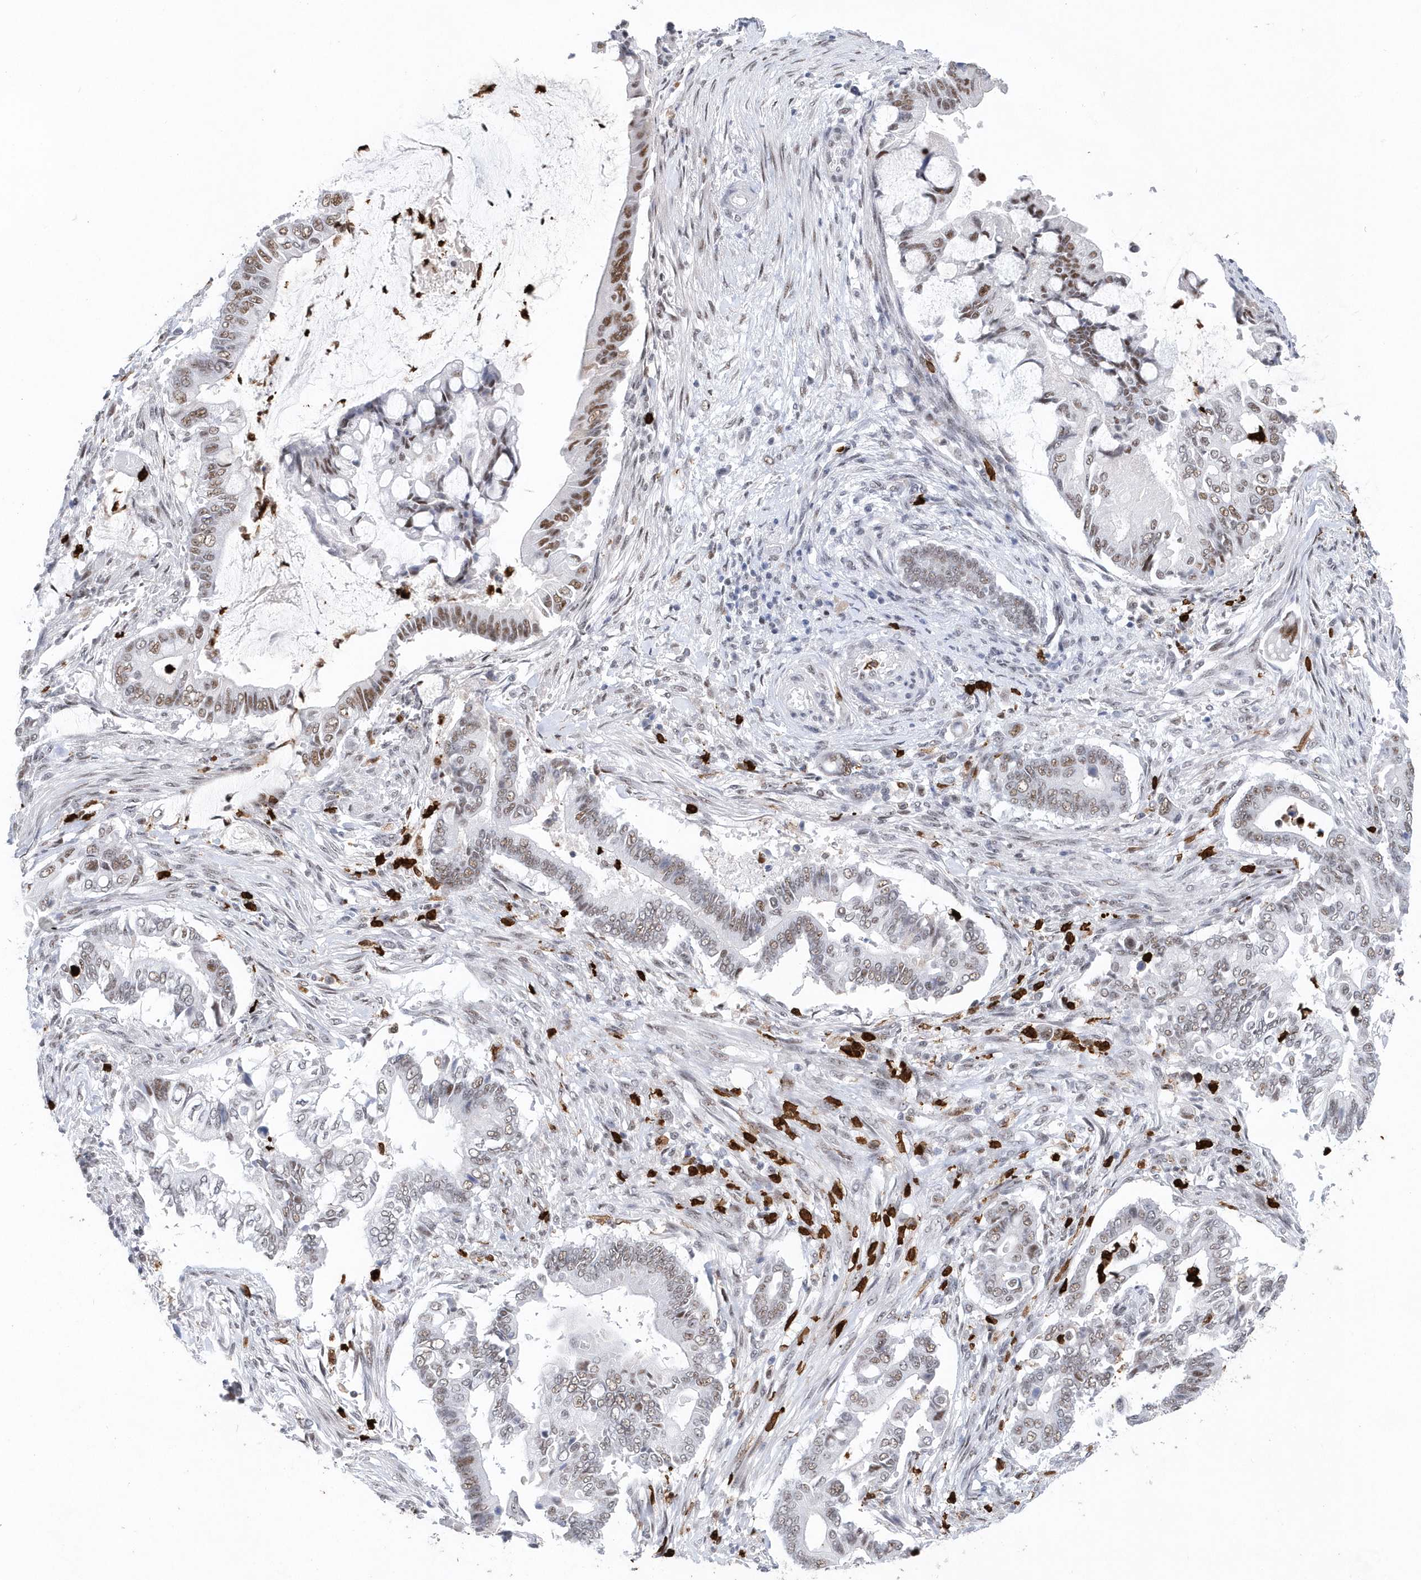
{"staining": {"intensity": "moderate", "quantity": "25%-75%", "location": "nuclear"}, "tissue": "pancreatic cancer", "cell_type": "Tumor cells", "image_type": "cancer", "snomed": [{"axis": "morphology", "description": "Adenocarcinoma, NOS"}, {"axis": "topography", "description": "Pancreas"}], "caption": "Moderate nuclear protein staining is appreciated in about 25%-75% of tumor cells in adenocarcinoma (pancreatic).", "gene": "RPP30", "patient": {"sex": "male", "age": 68}}